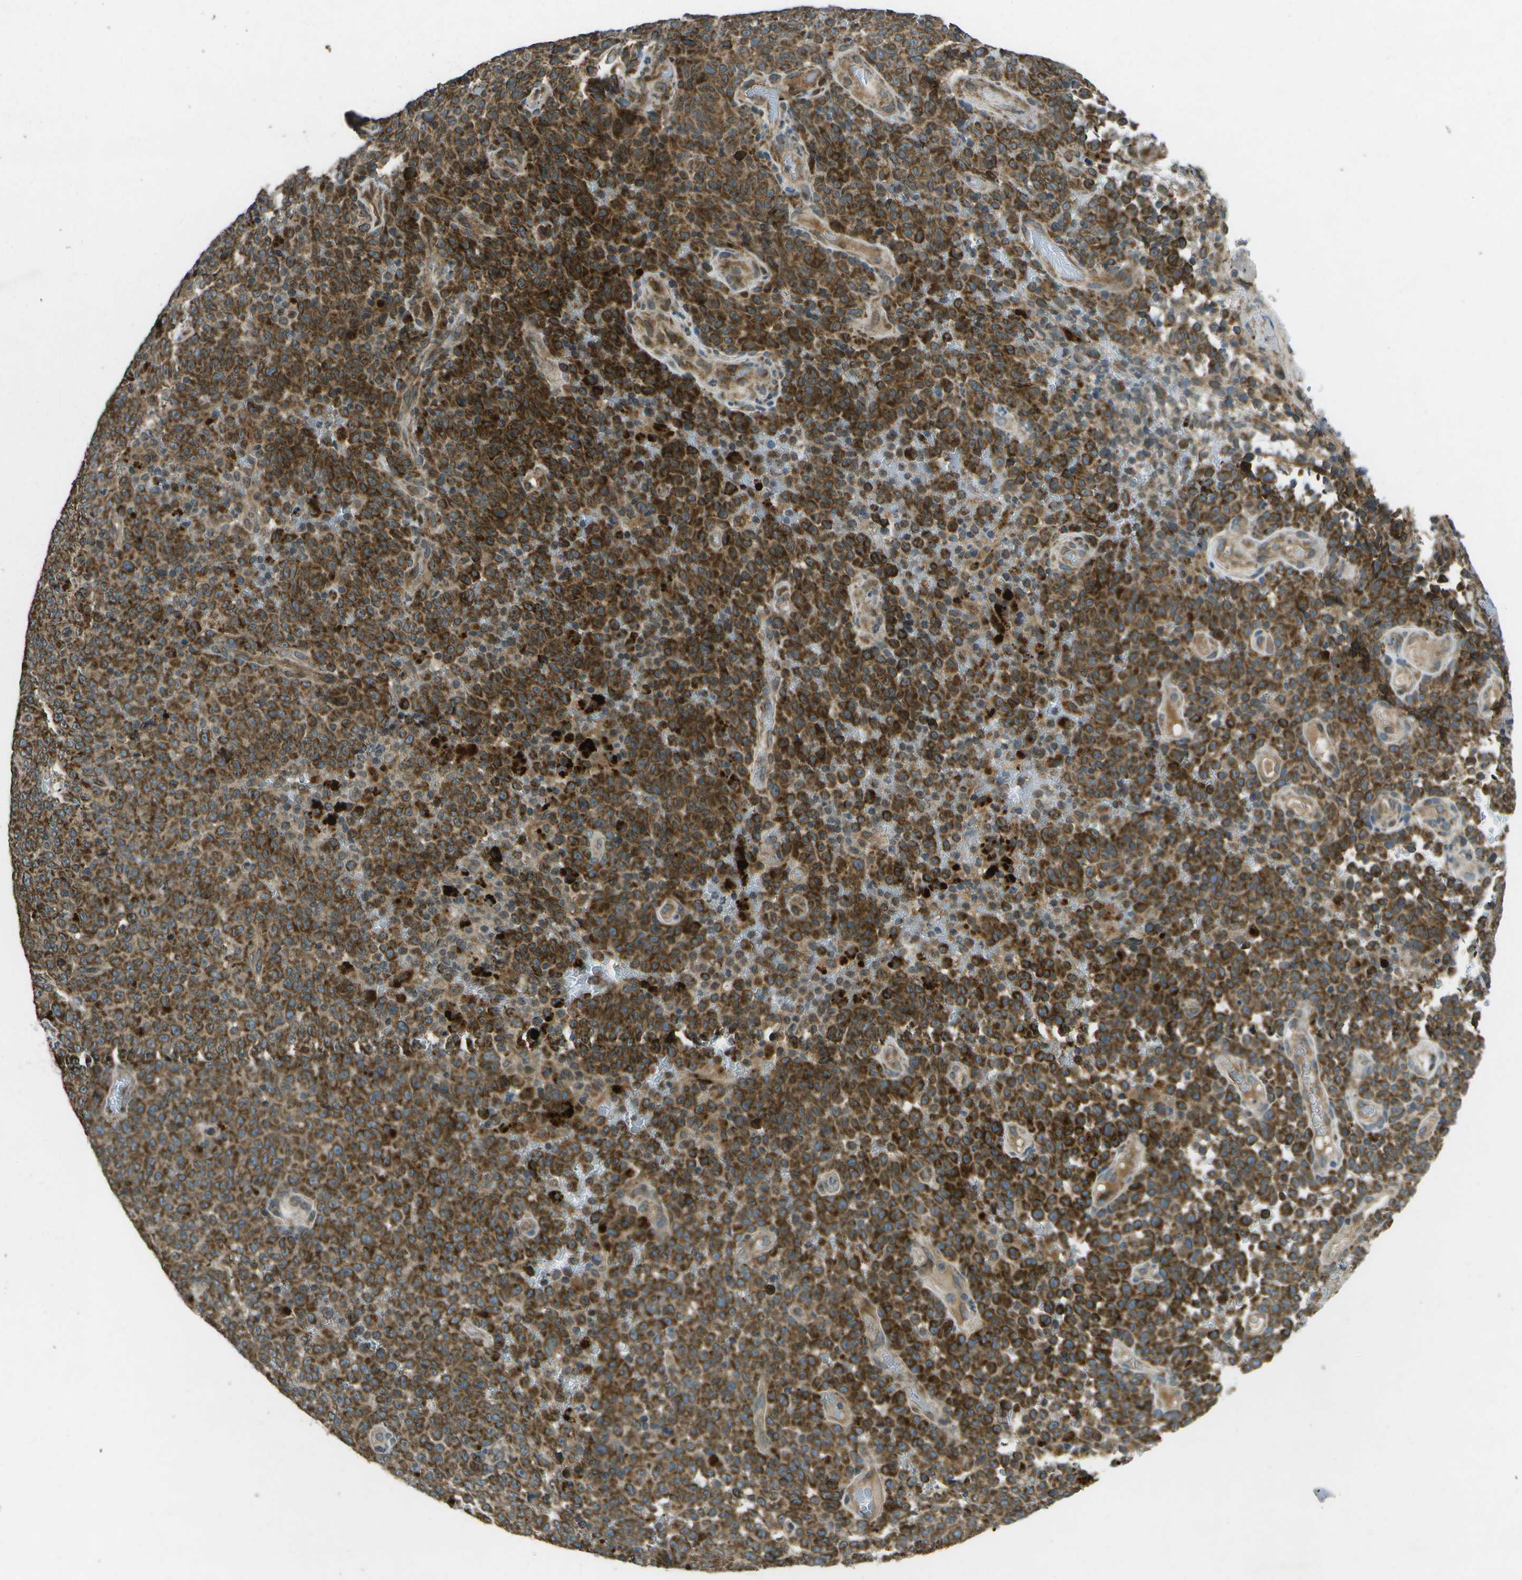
{"staining": {"intensity": "strong", "quantity": ">75%", "location": "cytoplasmic/membranous"}, "tissue": "melanoma", "cell_type": "Tumor cells", "image_type": "cancer", "snomed": [{"axis": "morphology", "description": "Malignant melanoma, NOS"}, {"axis": "topography", "description": "Skin"}], "caption": "Malignant melanoma tissue shows strong cytoplasmic/membranous expression in approximately >75% of tumor cells (IHC, brightfield microscopy, high magnification).", "gene": "HFE", "patient": {"sex": "female", "age": 82}}